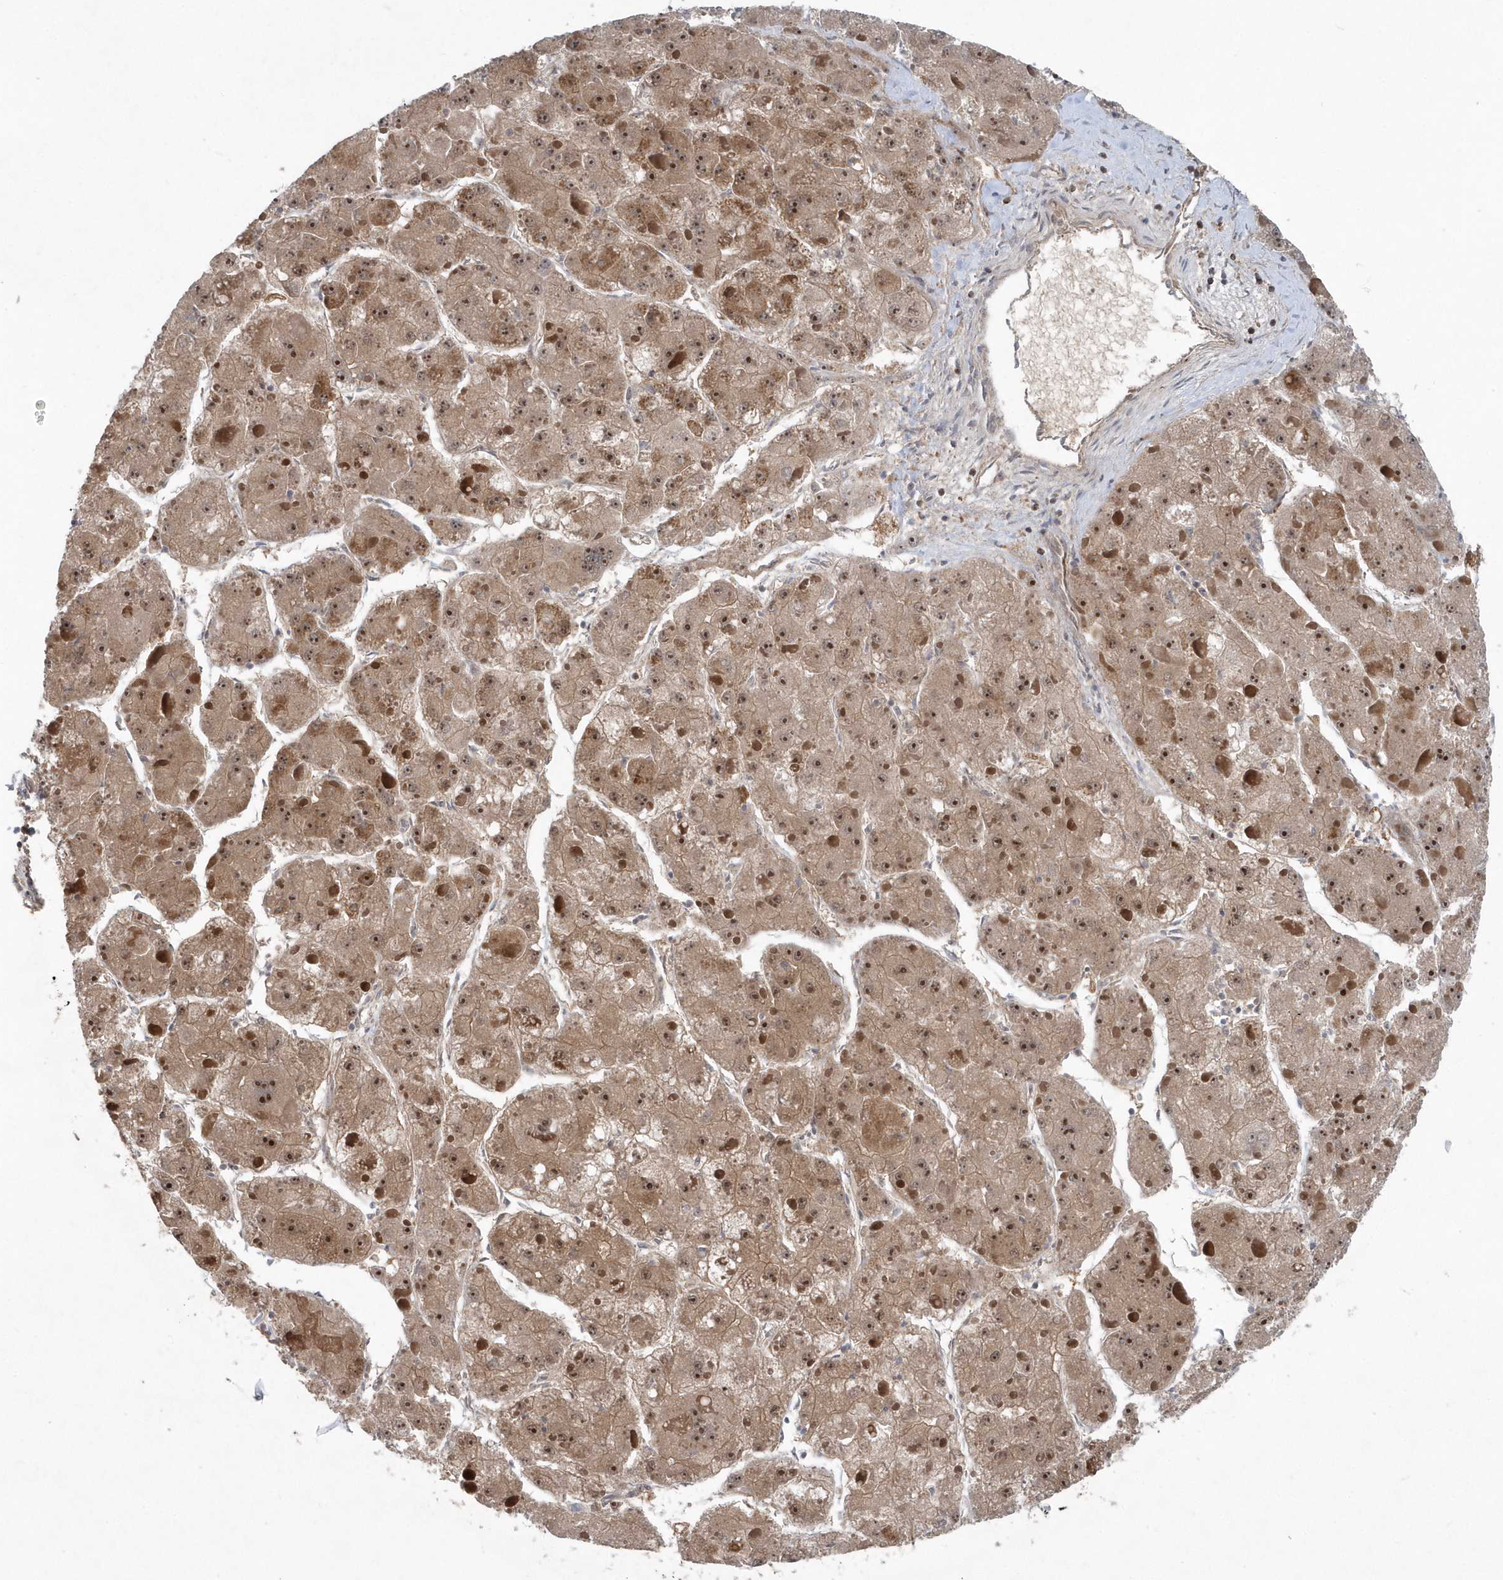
{"staining": {"intensity": "moderate", "quantity": ">75%", "location": "cytoplasmic/membranous,nuclear"}, "tissue": "liver cancer", "cell_type": "Tumor cells", "image_type": "cancer", "snomed": [{"axis": "morphology", "description": "Carcinoma, Hepatocellular, NOS"}, {"axis": "topography", "description": "Liver"}], "caption": "High-power microscopy captured an immunohistochemistry (IHC) micrograph of liver hepatocellular carcinoma, revealing moderate cytoplasmic/membranous and nuclear staining in about >75% of tumor cells. Using DAB (3,3'-diaminobenzidine) (brown) and hematoxylin (blue) stains, captured at high magnification using brightfield microscopy.", "gene": "PPP1R7", "patient": {"sex": "female", "age": 73}}